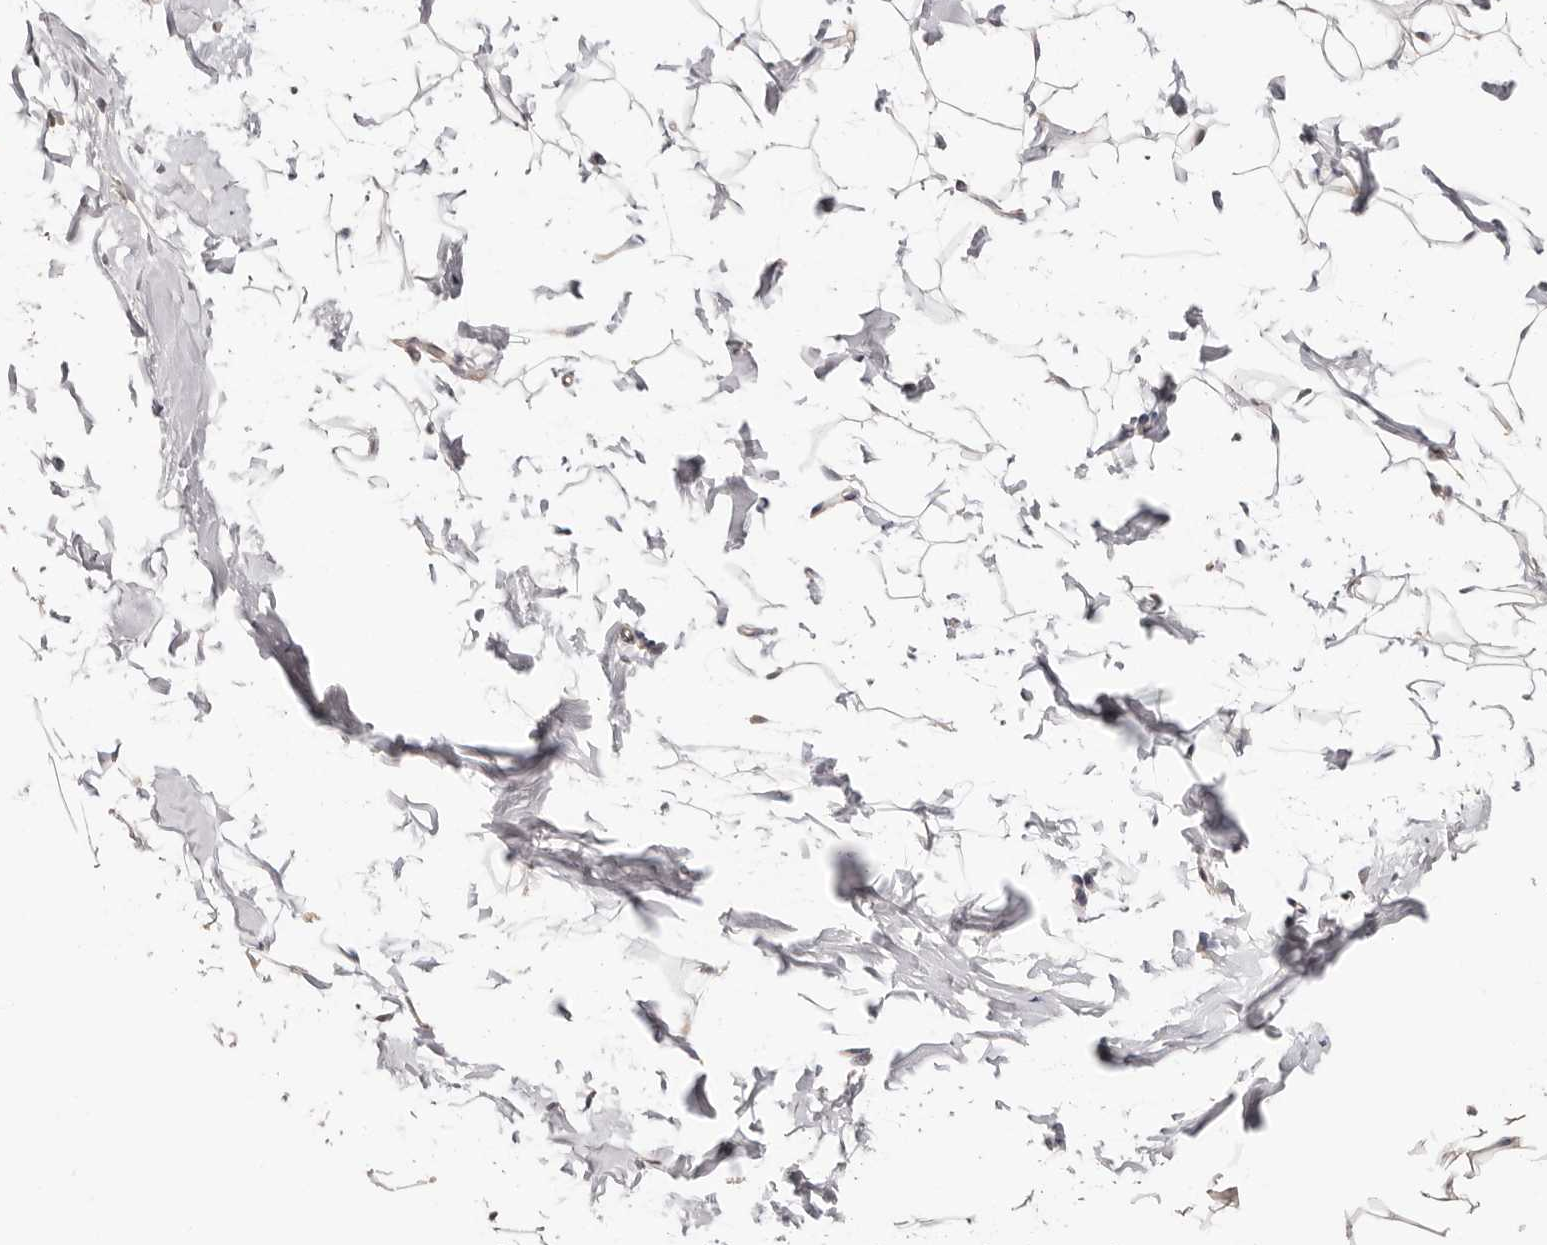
{"staining": {"intensity": "weak", "quantity": ">75%", "location": "cytoplasmic/membranous"}, "tissue": "adipose tissue", "cell_type": "Adipocytes", "image_type": "normal", "snomed": [{"axis": "morphology", "description": "Normal tissue, NOS"}, {"axis": "topography", "description": "Breast"}], "caption": "Immunohistochemical staining of unremarkable human adipose tissue demonstrates low levels of weak cytoplasmic/membranous staining in about >75% of adipocytes.", "gene": "BCL2L15", "patient": {"sex": "female", "age": 23}}